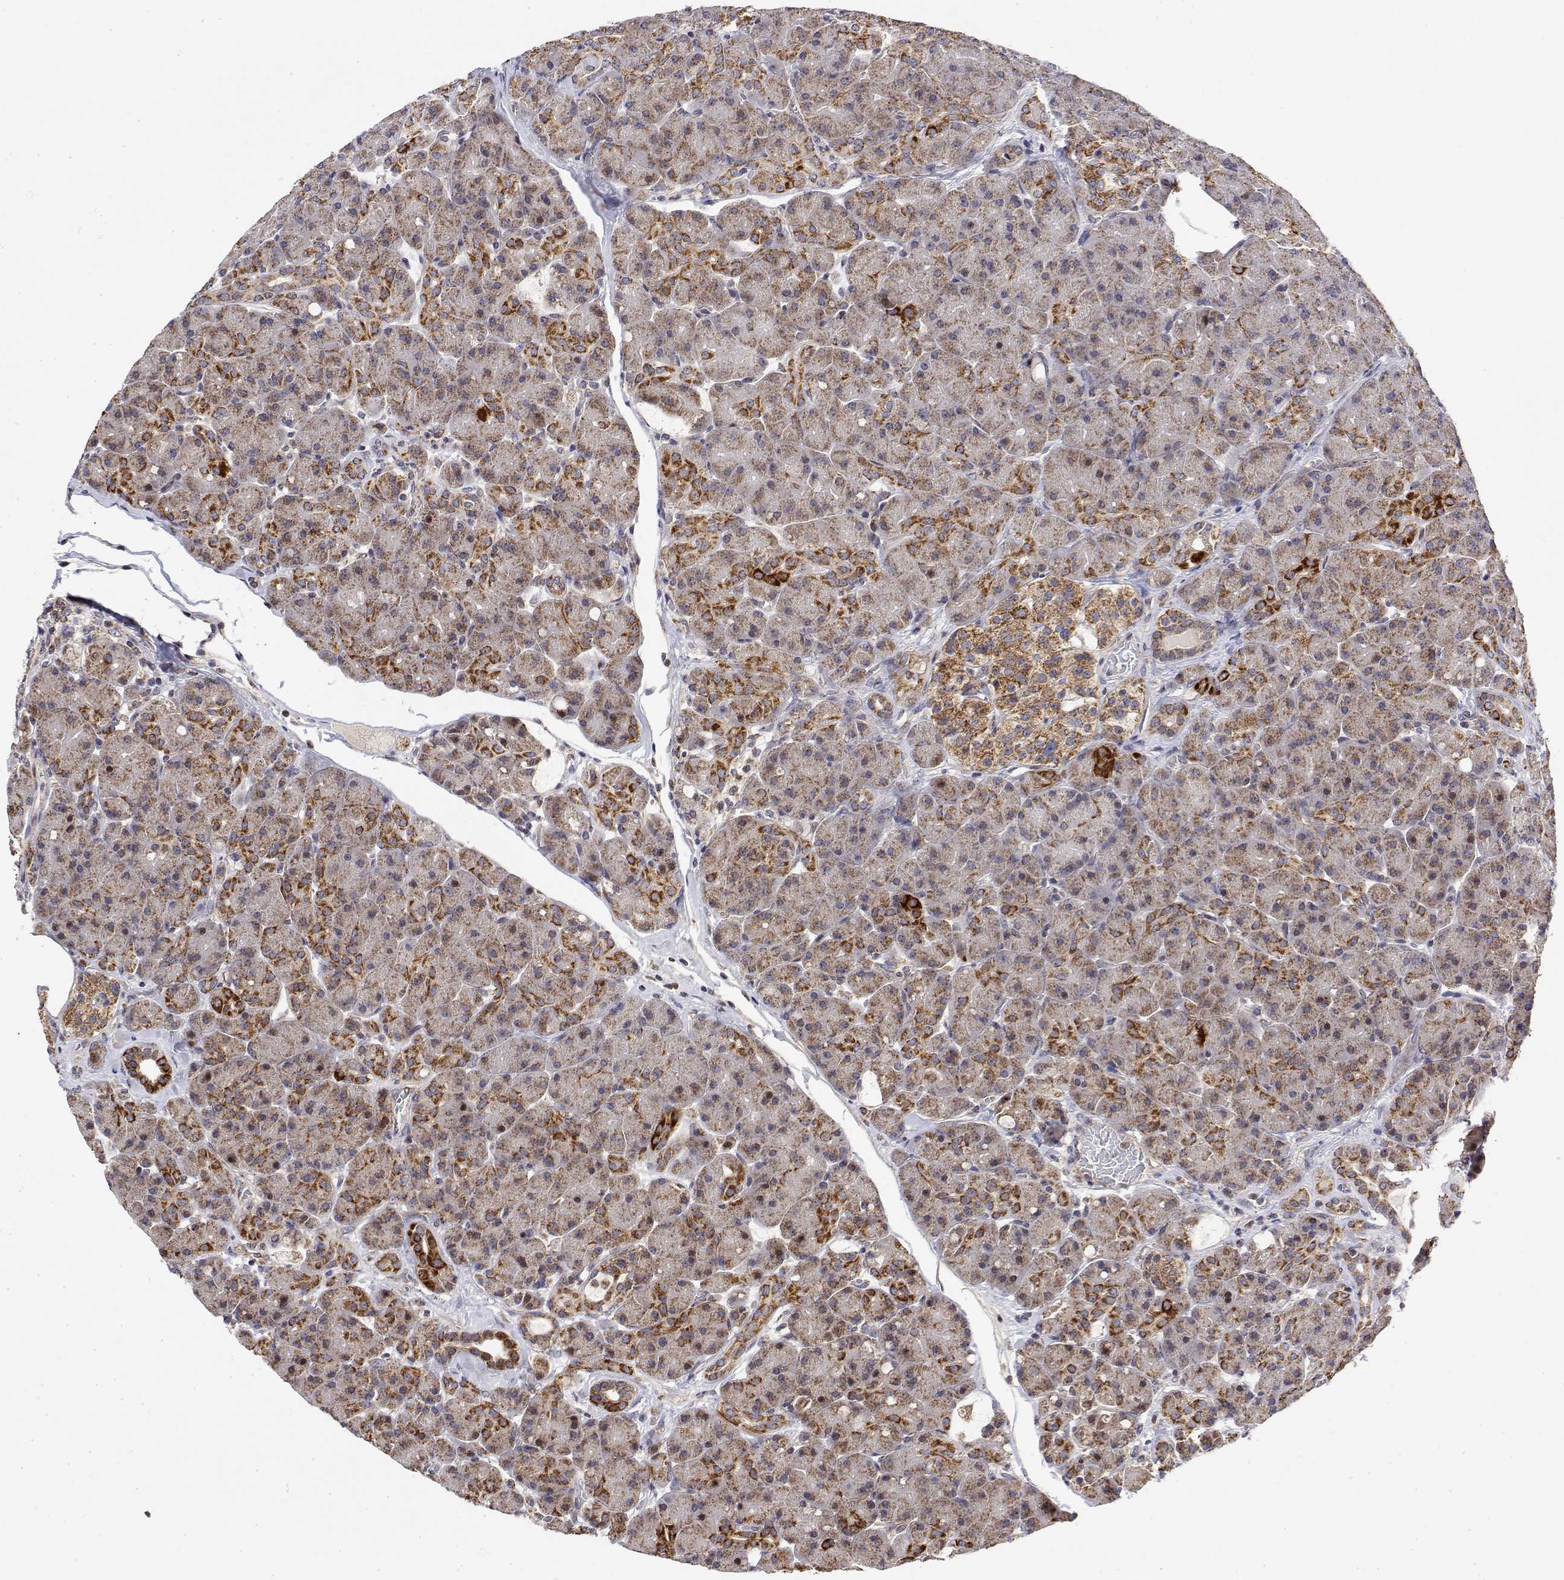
{"staining": {"intensity": "strong", "quantity": "<25%", "location": "cytoplasmic/membranous"}, "tissue": "pancreas", "cell_type": "Exocrine glandular cells", "image_type": "normal", "snomed": [{"axis": "morphology", "description": "Normal tissue, NOS"}, {"axis": "topography", "description": "Pancreas"}], "caption": "Immunohistochemistry photomicrograph of benign pancreas: human pancreas stained using immunohistochemistry (IHC) shows medium levels of strong protein expression localized specifically in the cytoplasmic/membranous of exocrine glandular cells, appearing as a cytoplasmic/membranous brown color.", "gene": "GADD45GIP1", "patient": {"sex": "male", "age": 55}}